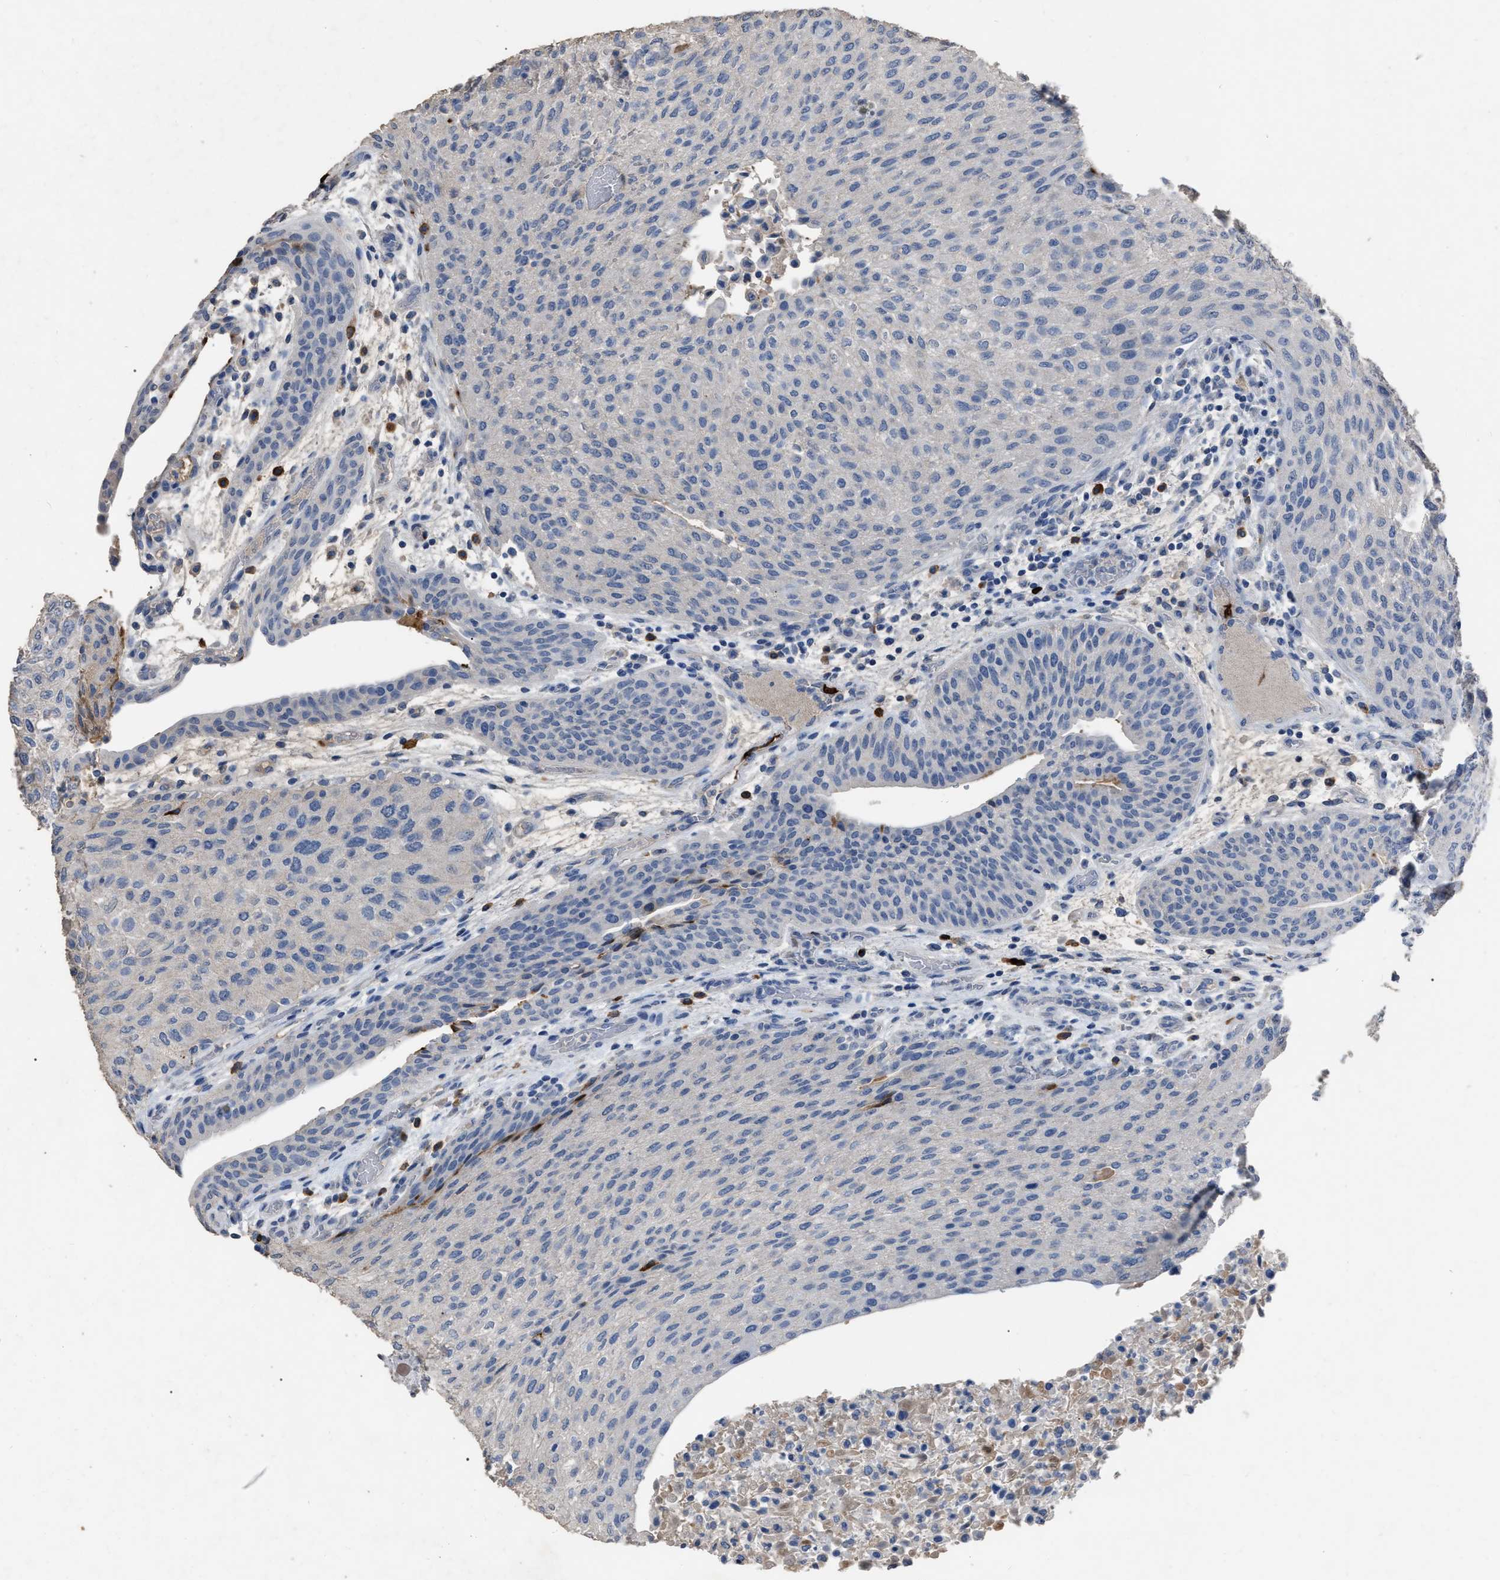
{"staining": {"intensity": "negative", "quantity": "none", "location": "none"}, "tissue": "urothelial cancer", "cell_type": "Tumor cells", "image_type": "cancer", "snomed": [{"axis": "morphology", "description": "Urothelial carcinoma, Low grade"}, {"axis": "morphology", "description": "Urothelial carcinoma, High grade"}, {"axis": "topography", "description": "Urinary bladder"}], "caption": "Tumor cells are negative for protein expression in human urothelial carcinoma (high-grade). (DAB immunohistochemistry (IHC) with hematoxylin counter stain).", "gene": "HABP2", "patient": {"sex": "male", "age": 35}}